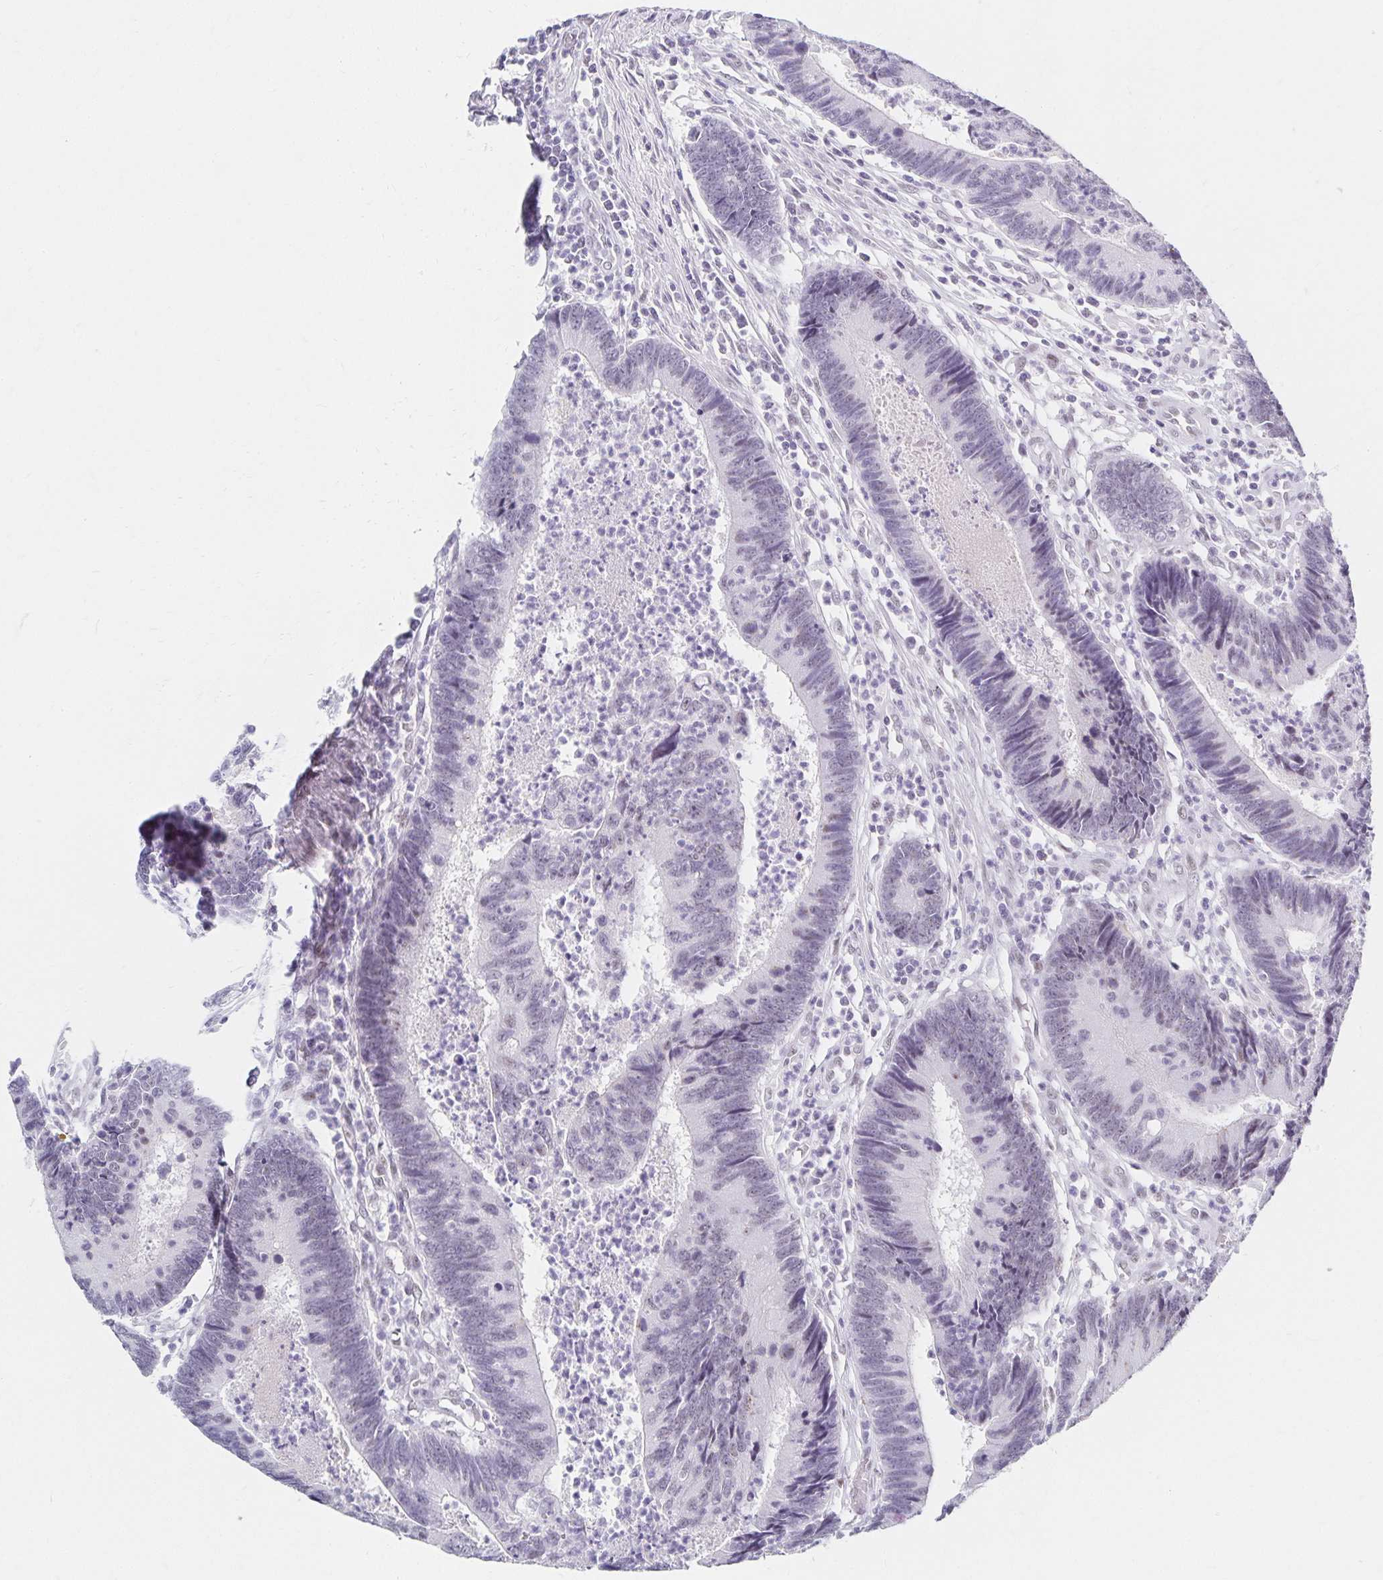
{"staining": {"intensity": "weak", "quantity": "<25%", "location": "nuclear"}, "tissue": "colorectal cancer", "cell_type": "Tumor cells", "image_type": "cancer", "snomed": [{"axis": "morphology", "description": "Adenocarcinoma, NOS"}, {"axis": "topography", "description": "Colon"}], "caption": "This is an immunohistochemistry photomicrograph of colorectal cancer (adenocarcinoma). There is no positivity in tumor cells.", "gene": "C20orf85", "patient": {"sex": "female", "age": 67}}